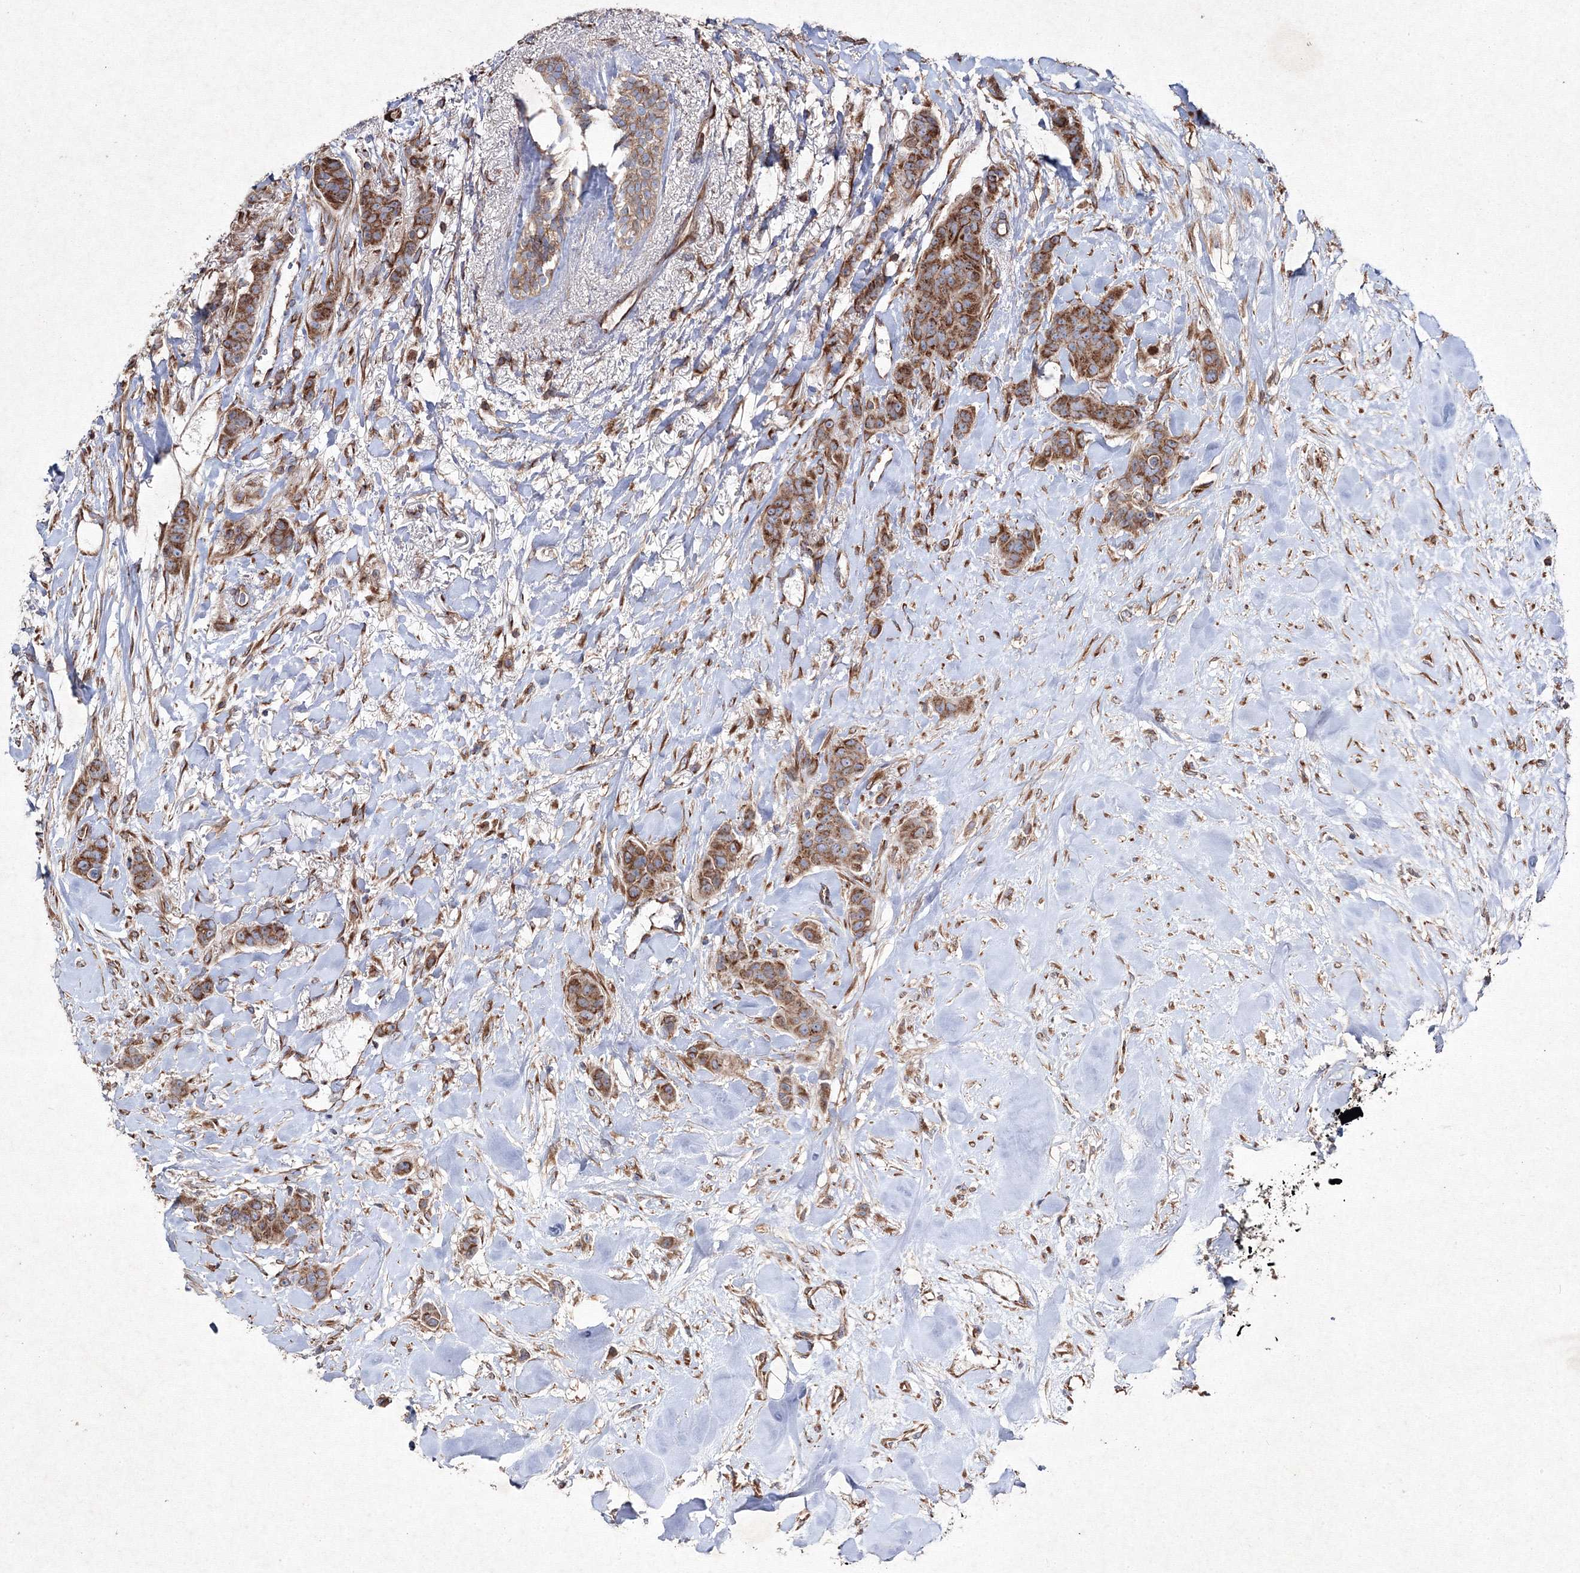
{"staining": {"intensity": "moderate", "quantity": ">75%", "location": "cytoplasmic/membranous"}, "tissue": "breast cancer", "cell_type": "Tumor cells", "image_type": "cancer", "snomed": [{"axis": "morphology", "description": "Duct carcinoma"}, {"axis": "topography", "description": "Breast"}], "caption": "Protein analysis of breast invasive ductal carcinoma tissue reveals moderate cytoplasmic/membranous staining in about >75% of tumor cells.", "gene": "GFM1", "patient": {"sex": "female", "age": 40}}